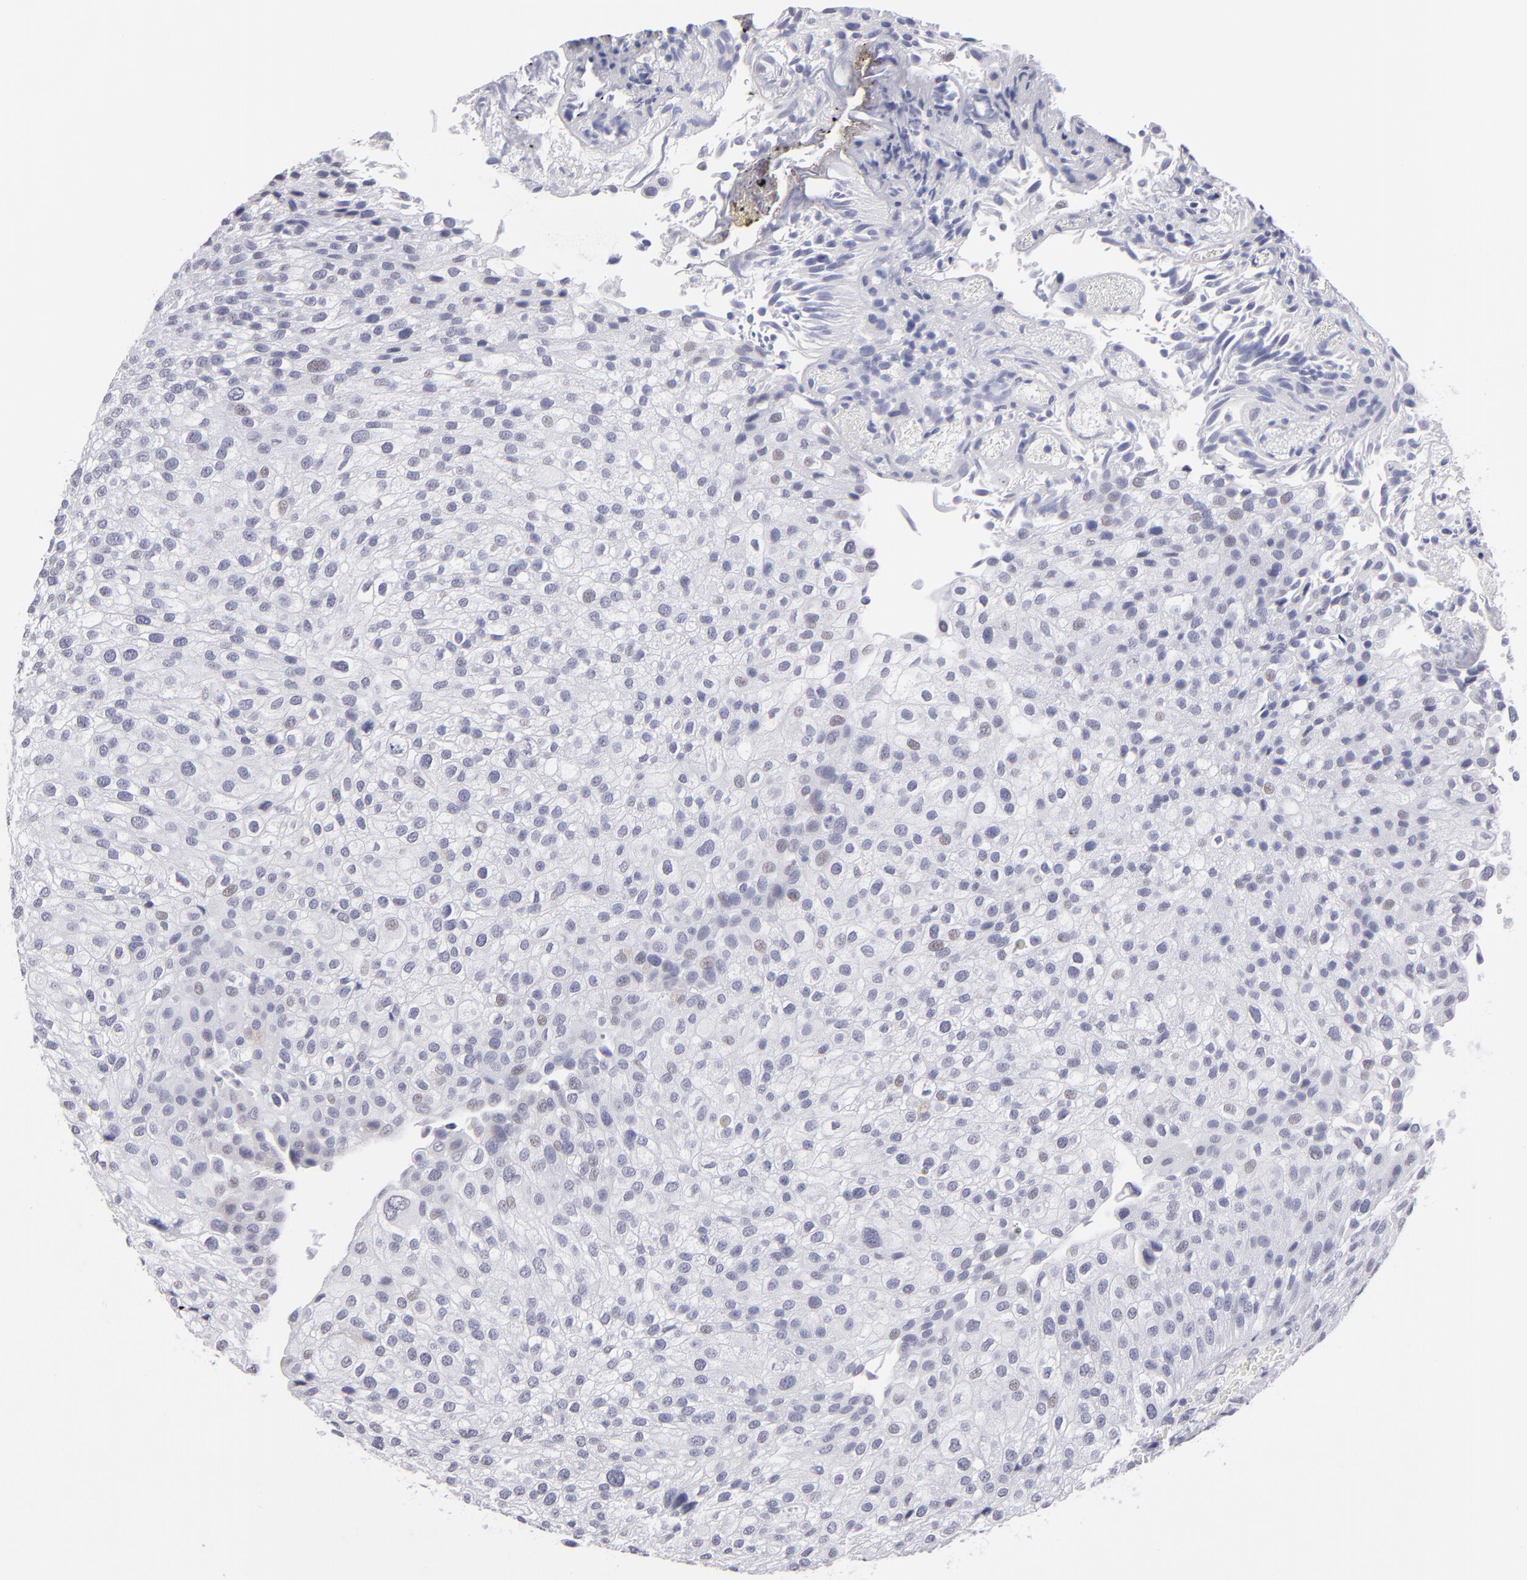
{"staining": {"intensity": "negative", "quantity": "none", "location": "none"}, "tissue": "urothelial cancer", "cell_type": "Tumor cells", "image_type": "cancer", "snomed": [{"axis": "morphology", "description": "Urothelial carcinoma, Low grade"}, {"axis": "topography", "description": "Urinary bladder"}], "caption": "Immunohistochemical staining of human low-grade urothelial carcinoma reveals no significant expression in tumor cells.", "gene": "ALDOB", "patient": {"sex": "female", "age": 89}}